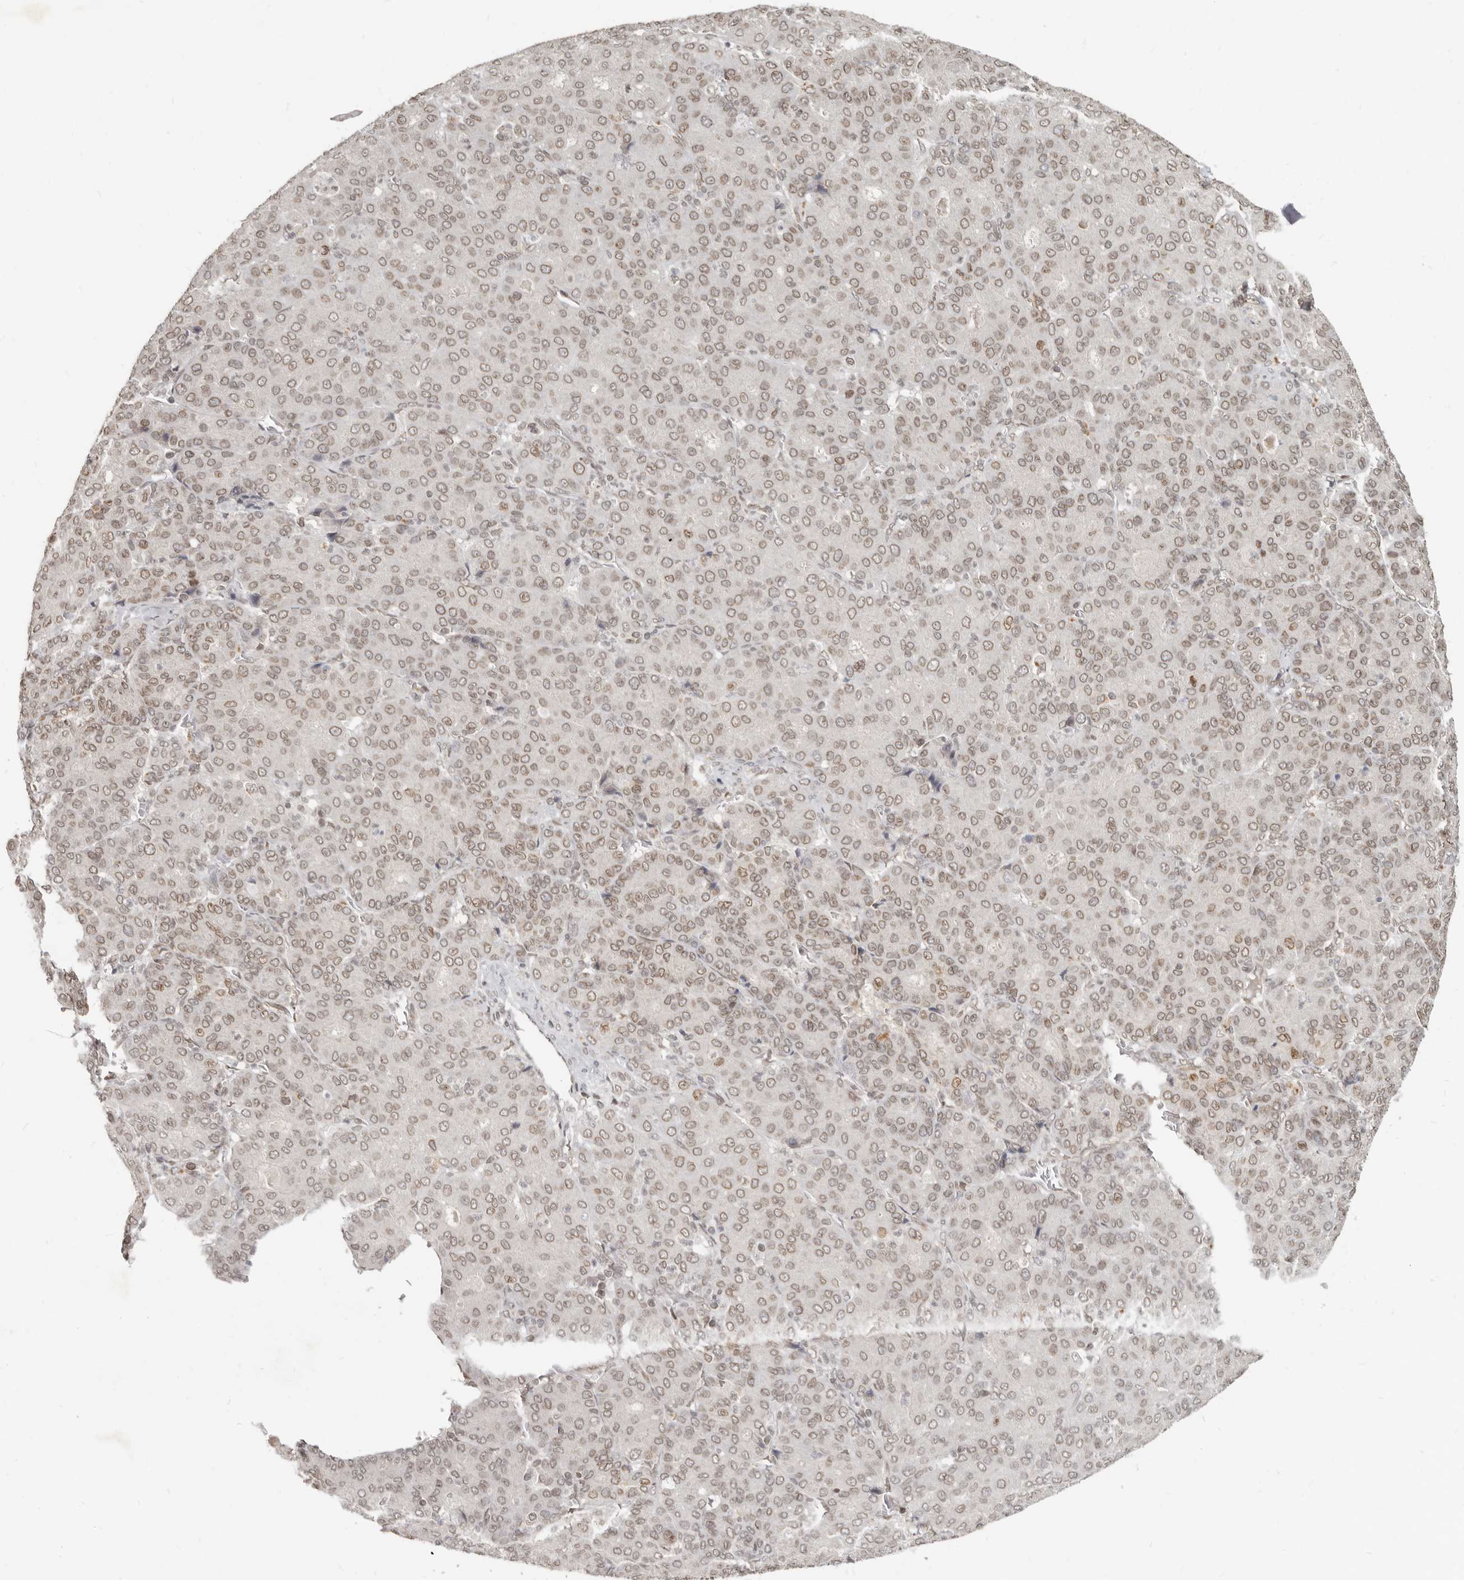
{"staining": {"intensity": "weak", "quantity": ">75%", "location": "cytoplasmic/membranous,nuclear"}, "tissue": "liver cancer", "cell_type": "Tumor cells", "image_type": "cancer", "snomed": [{"axis": "morphology", "description": "Carcinoma, Hepatocellular, NOS"}, {"axis": "topography", "description": "Liver"}], "caption": "DAB immunohistochemical staining of human liver cancer (hepatocellular carcinoma) demonstrates weak cytoplasmic/membranous and nuclear protein expression in about >75% of tumor cells. The staining was performed using DAB, with brown indicating positive protein expression. Nuclei are stained blue with hematoxylin.", "gene": "NUP153", "patient": {"sex": "male", "age": 65}}